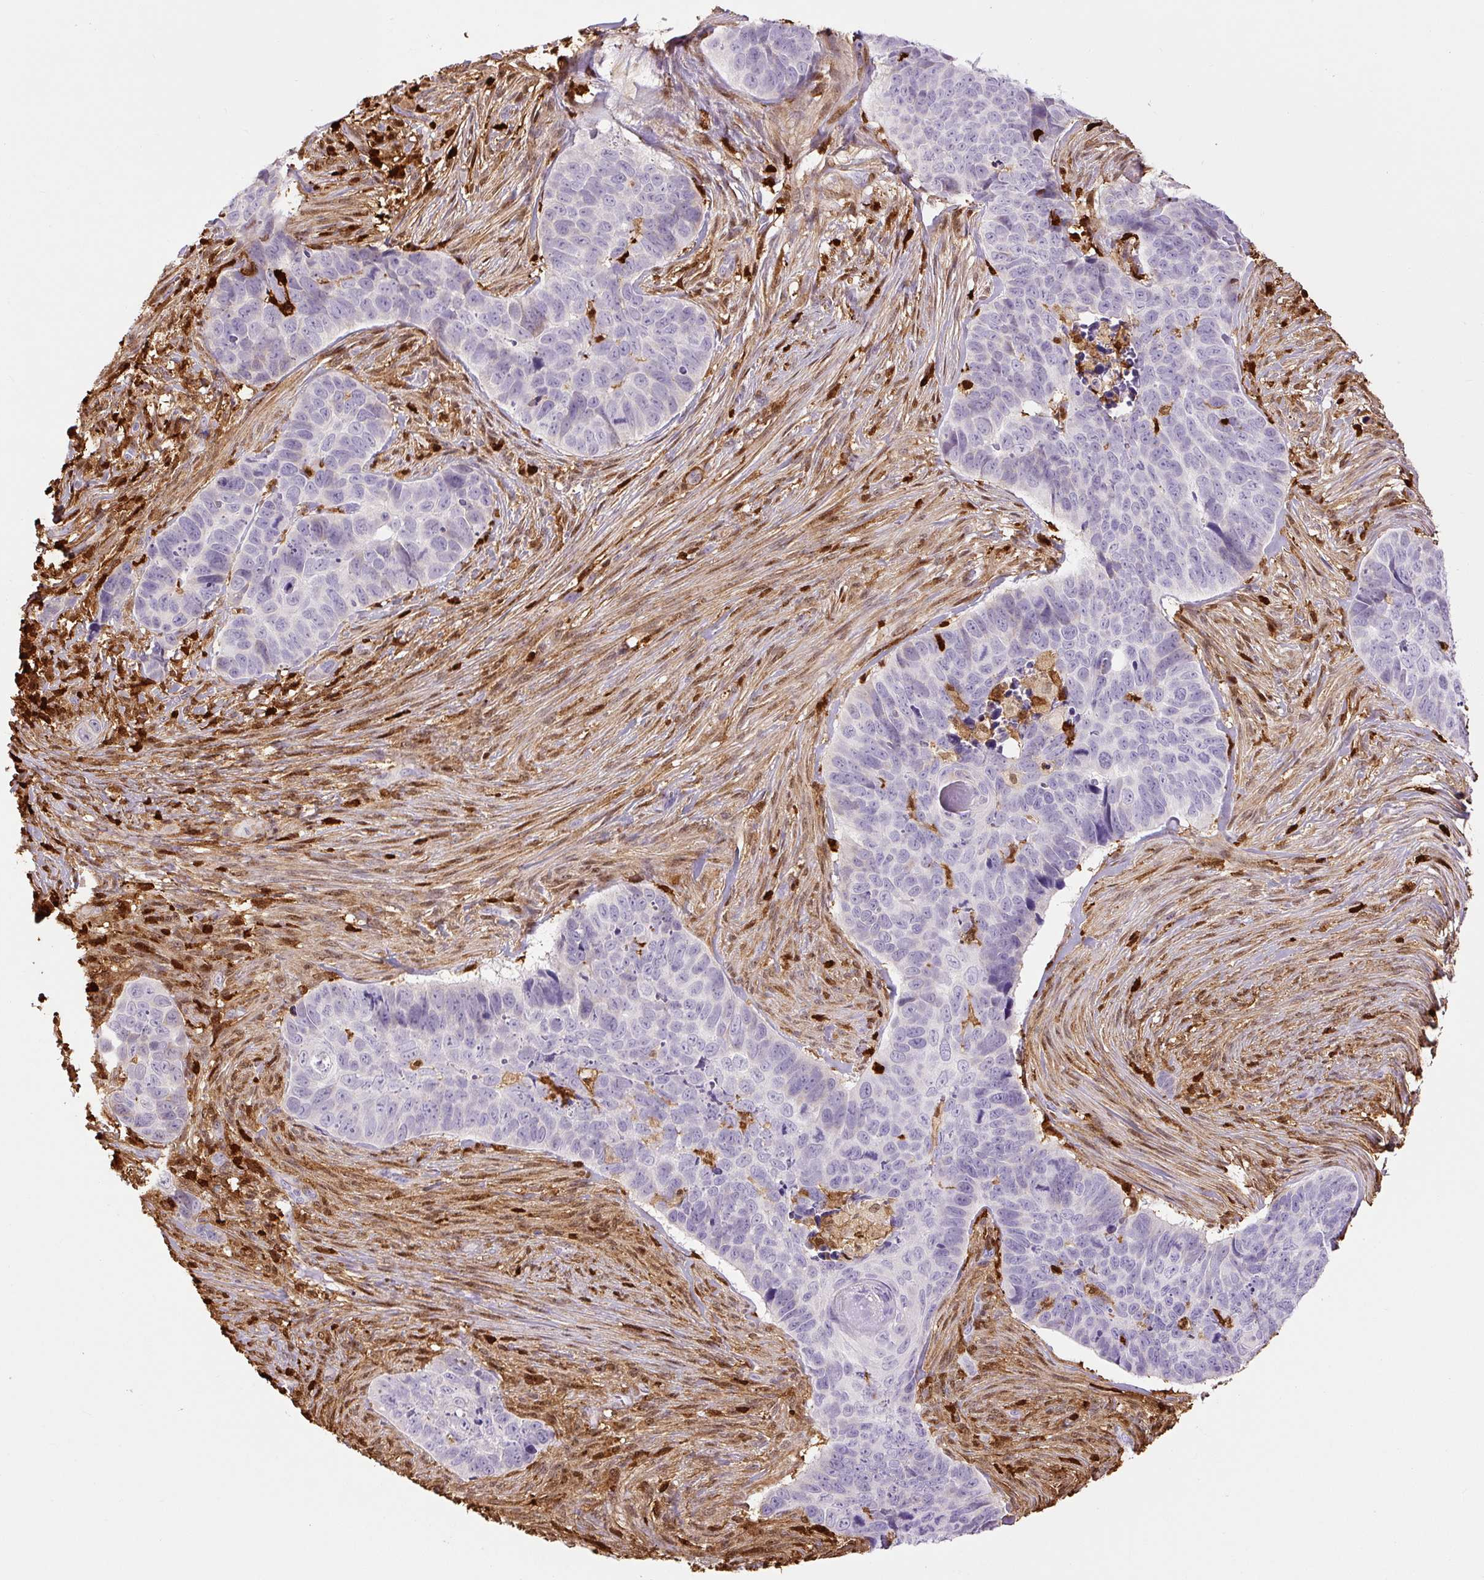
{"staining": {"intensity": "negative", "quantity": "none", "location": "none"}, "tissue": "skin cancer", "cell_type": "Tumor cells", "image_type": "cancer", "snomed": [{"axis": "morphology", "description": "Basal cell carcinoma"}, {"axis": "topography", "description": "Skin"}], "caption": "Immunohistochemical staining of basal cell carcinoma (skin) reveals no significant expression in tumor cells.", "gene": "S100A4", "patient": {"sex": "female", "age": 82}}